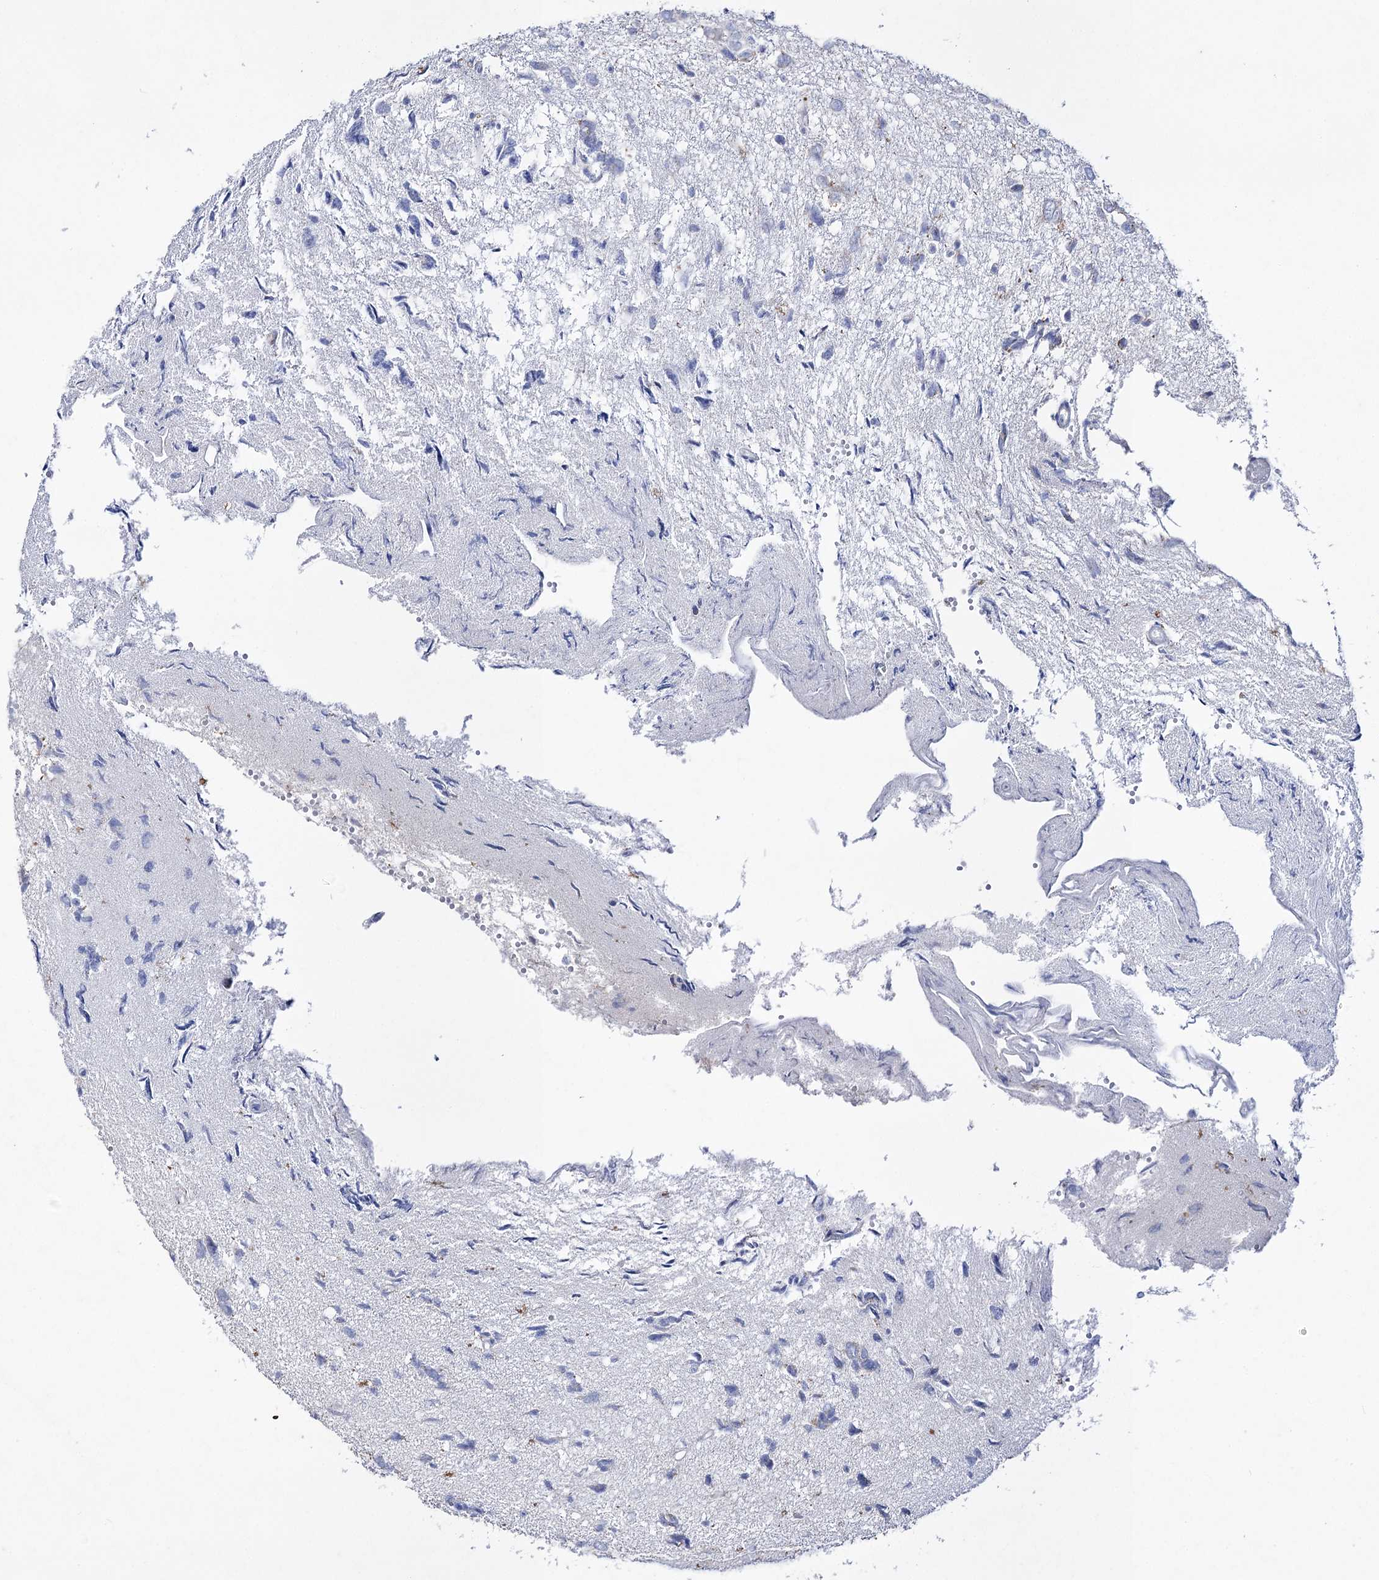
{"staining": {"intensity": "negative", "quantity": "none", "location": "none"}, "tissue": "glioma", "cell_type": "Tumor cells", "image_type": "cancer", "snomed": [{"axis": "morphology", "description": "Glioma, malignant, High grade"}, {"axis": "topography", "description": "Brain"}], "caption": "Photomicrograph shows no protein expression in tumor cells of malignant glioma (high-grade) tissue.", "gene": "NAGLU", "patient": {"sex": "female", "age": 59}}